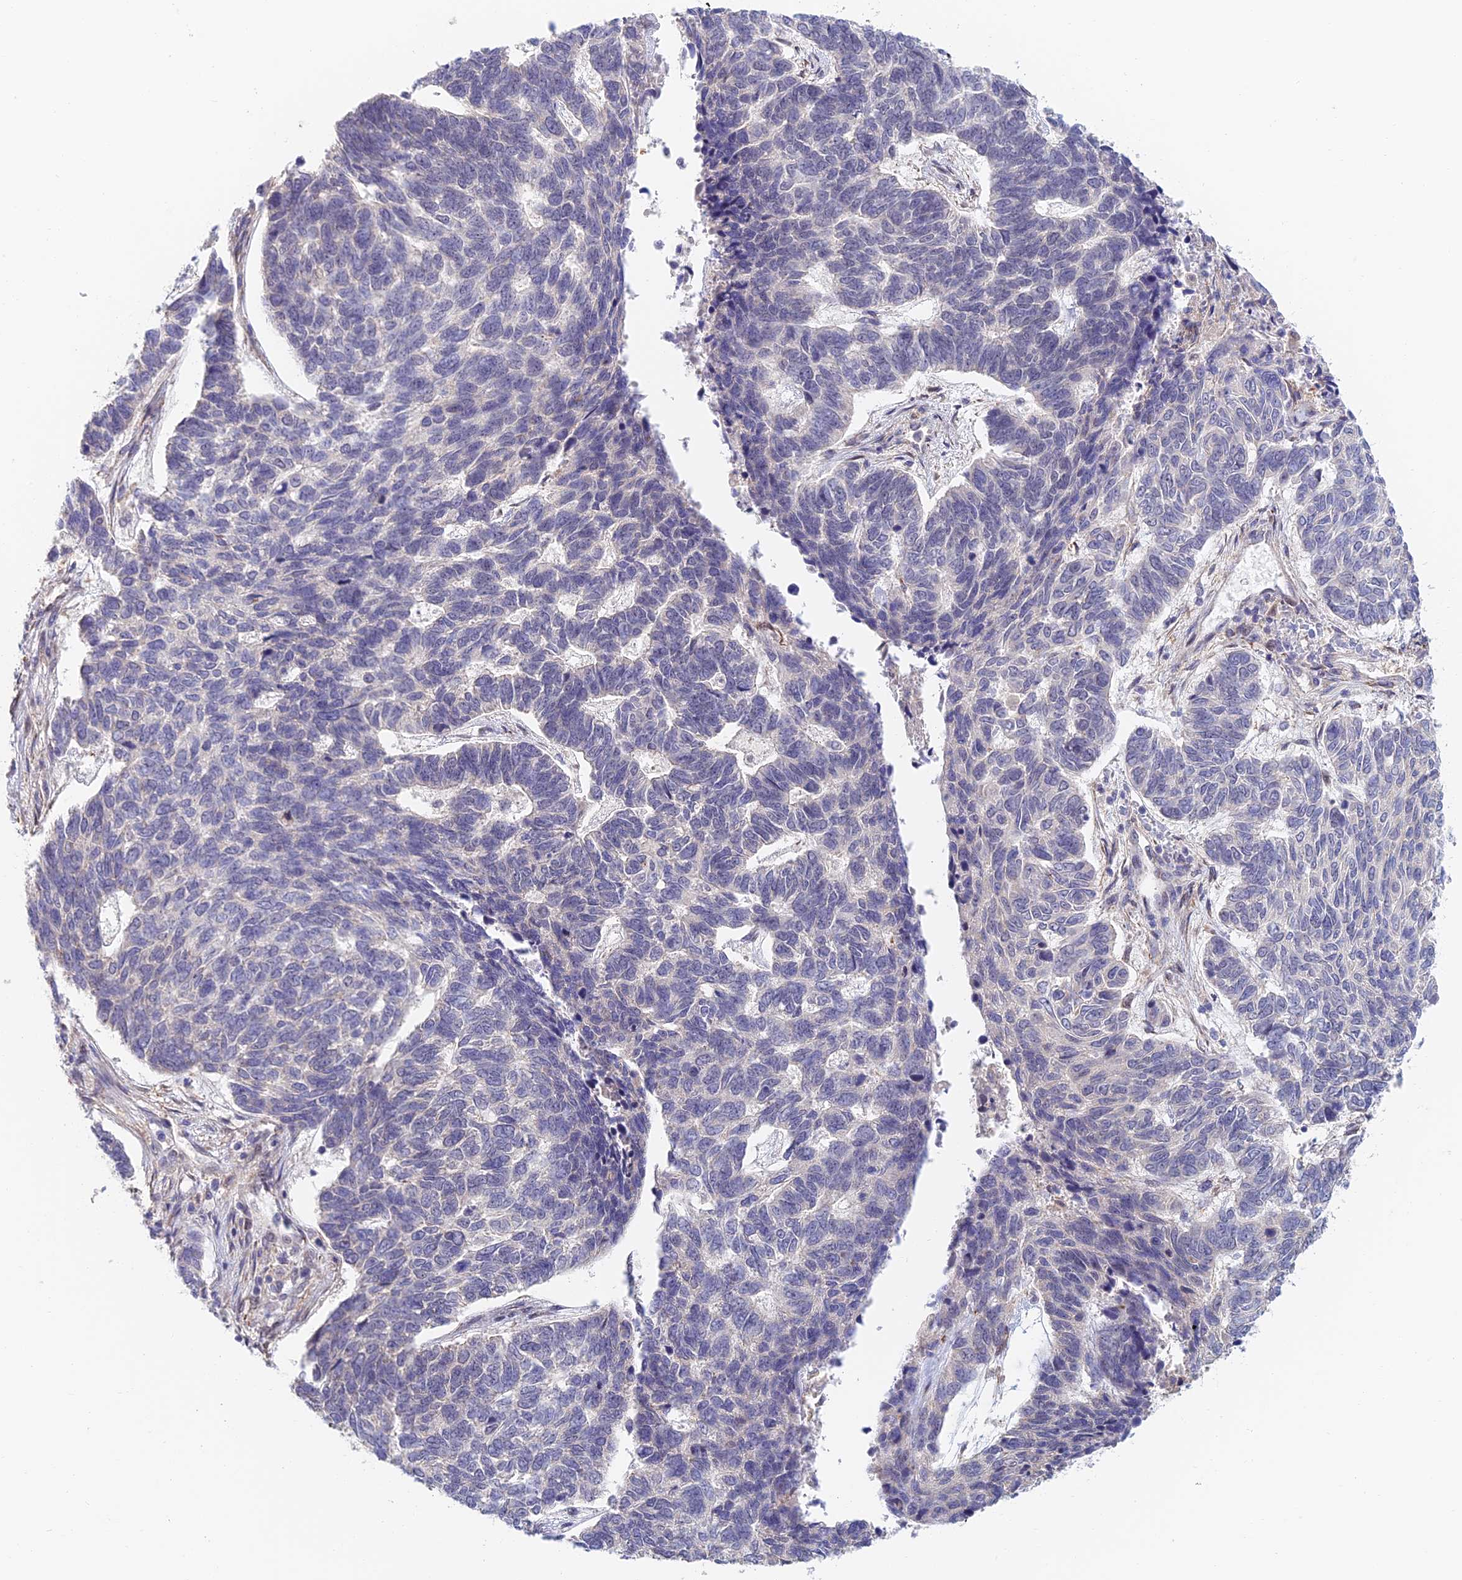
{"staining": {"intensity": "negative", "quantity": "none", "location": "none"}, "tissue": "skin cancer", "cell_type": "Tumor cells", "image_type": "cancer", "snomed": [{"axis": "morphology", "description": "Basal cell carcinoma"}, {"axis": "topography", "description": "Skin"}], "caption": "DAB immunohistochemical staining of skin cancer (basal cell carcinoma) shows no significant positivity in tumor cells. The staining is performed using DAB brown chromogen with nuclei counter-stained in using hematoxylin.", "gene": "ZUP1", "patient": {"sex": "female", "age": 65}}